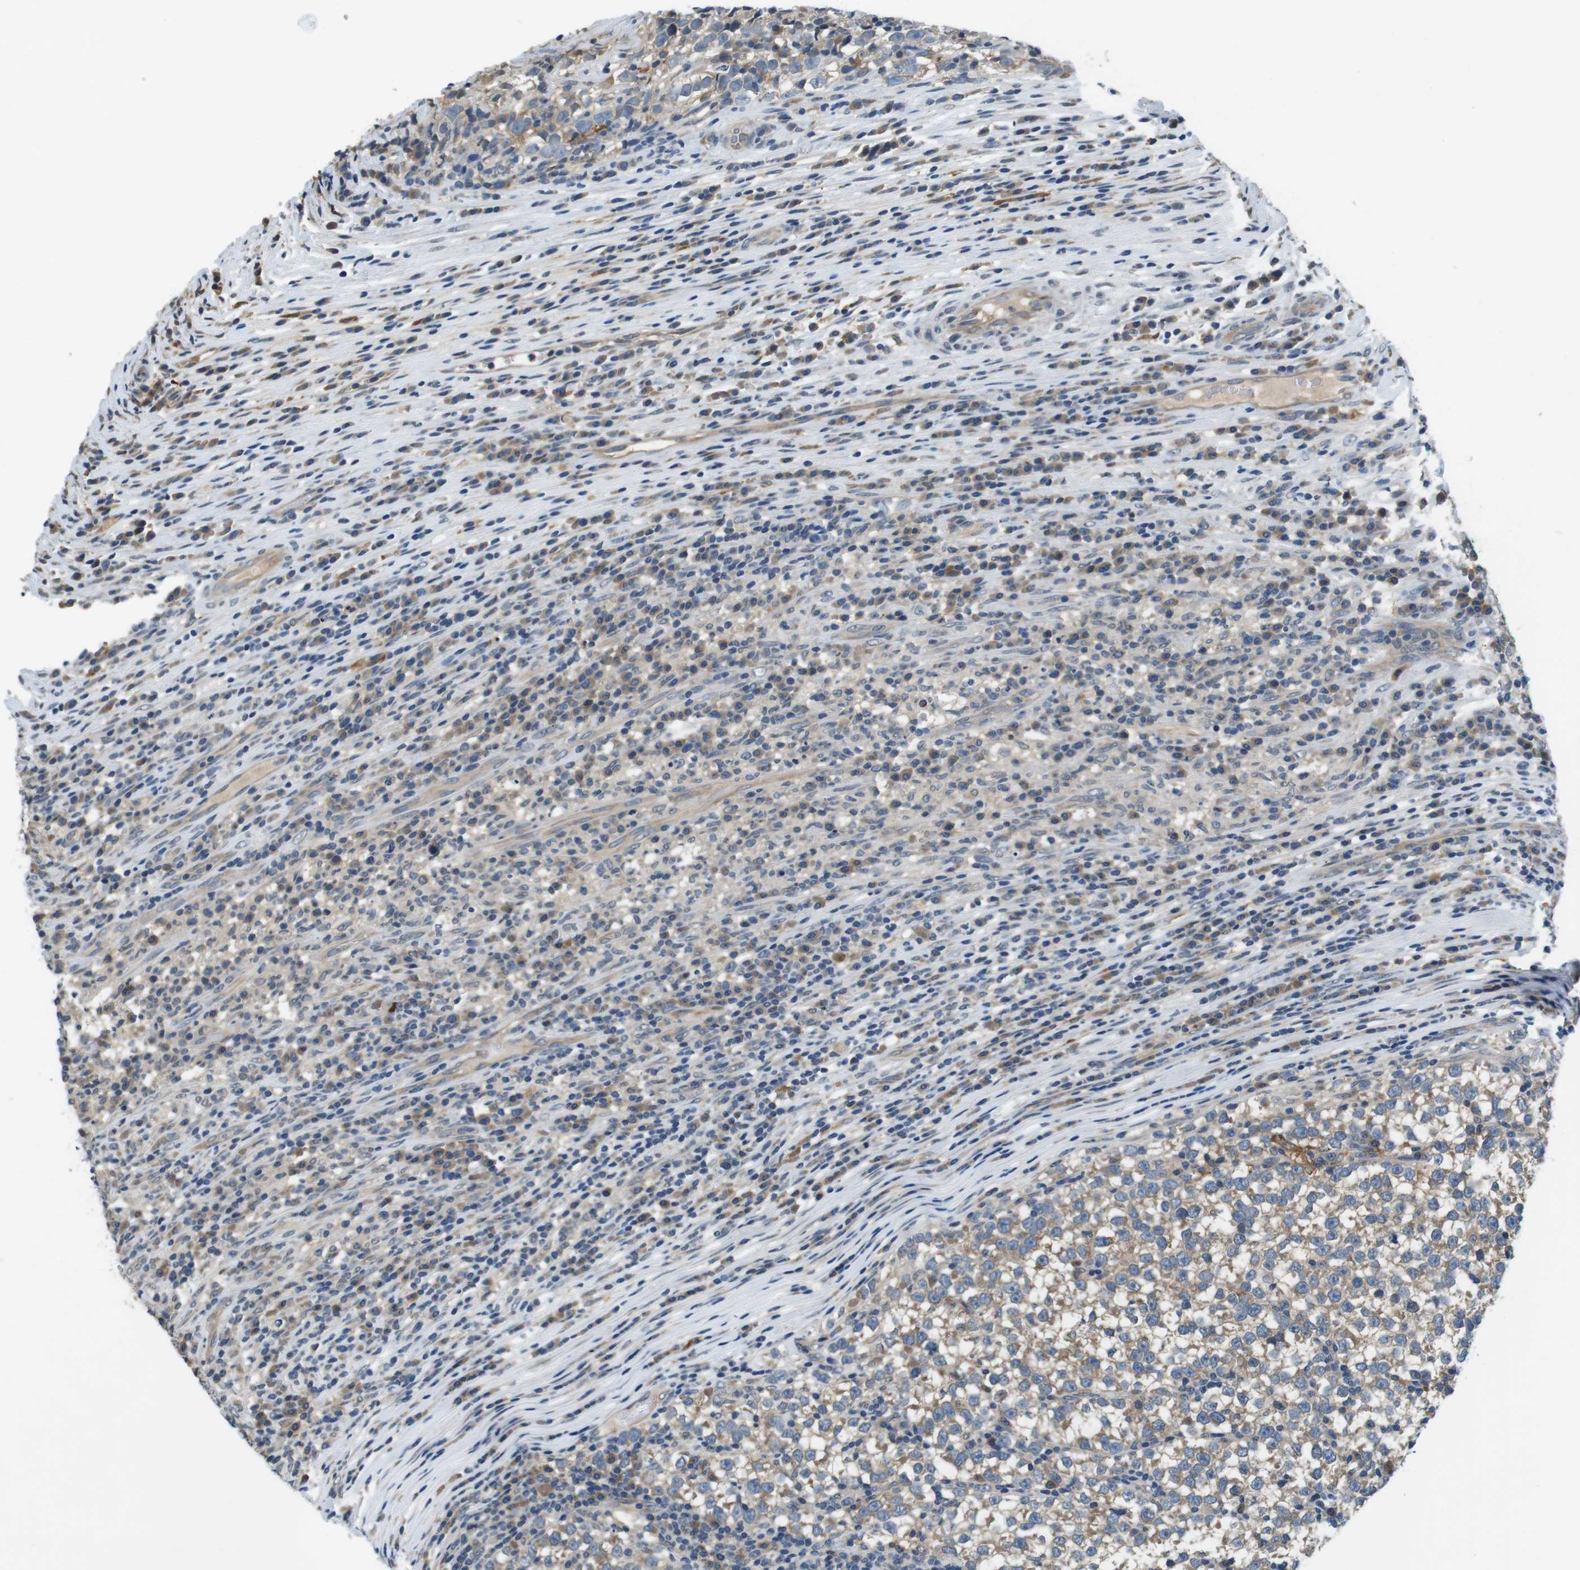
{"staining": {"intensity": "moderate", "quantity": "25%-75%", "location": "cytoplasmic/membranous"}, "tissue": "testis cancer", "cell_type": "Tumor cells", "image_type": "cancer", "snomed": [{"axis": "morphology", "description": "Normal tissue, NOS"}, {"axis": "morphology", "description": "Seminoma, NOS"}, {"axis": "topography", "description": "Testis"}], "caption": "The histopathology image shows a brown stain indicating the presence of a protein in the cytoplasmic/membranous of tumor cells in testis seminoma.", "gene": "CD163L1", "patient": {"sex": "male", "age": 43}}